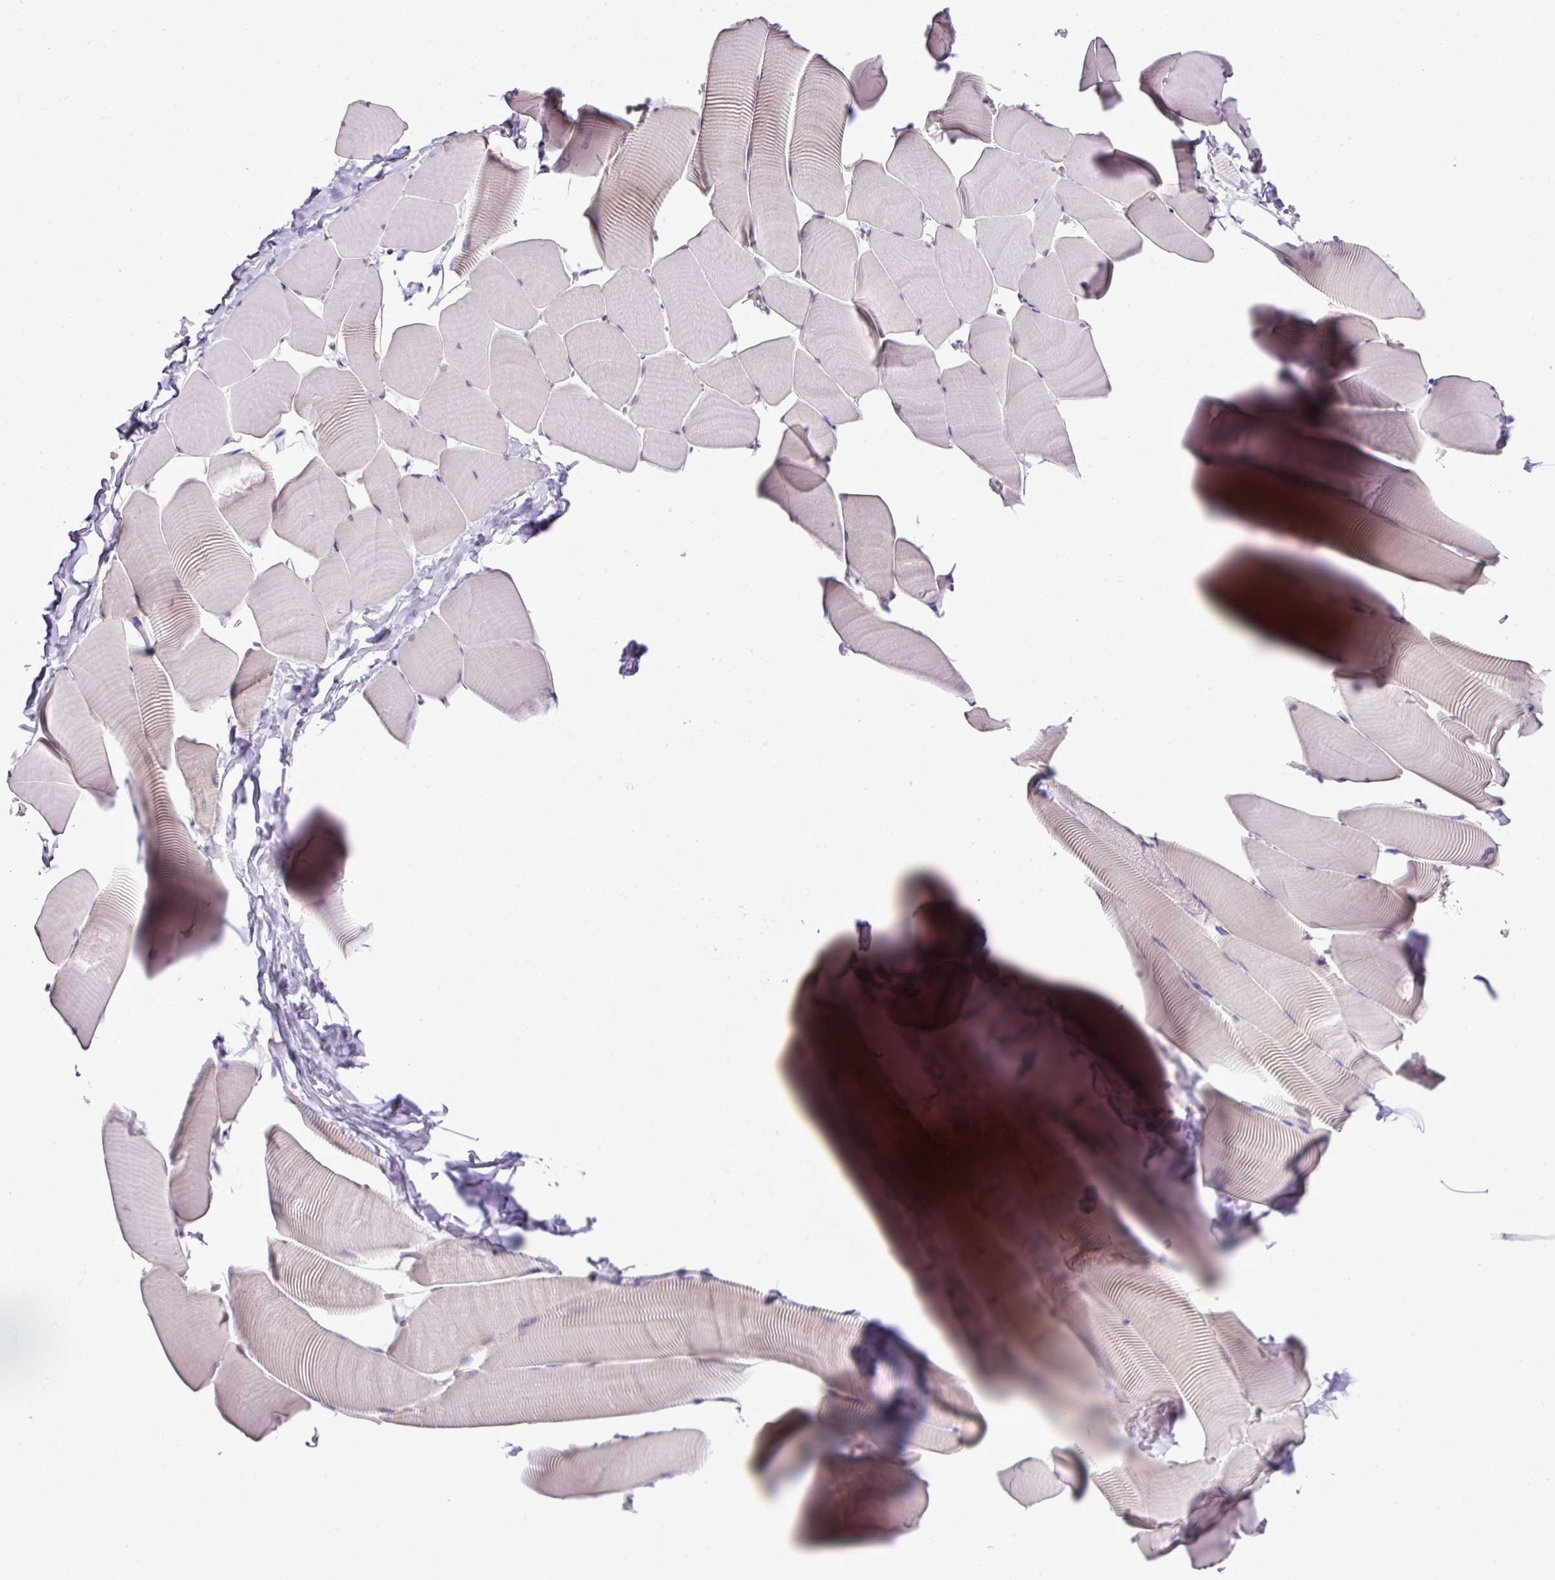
{"staining": {"intensity": "negative", "quantity": "none", "location": "none"}, "tissue": "skeletal muscle", "cell_type": "Myocytes", "image_type": "normal", "snomed": [{"axis": "morphology", "description": "Normal tissue, NOS"}, {"axis": "topography", "description": "Skeletal muscle"}], "caption": "This is a micrograph of immunohistochemistry staining of normal skeletal muscle, which shows no expression in myocytes.", "gene": "DIP2A", "patient": {"sex": "male", "age": 25}}